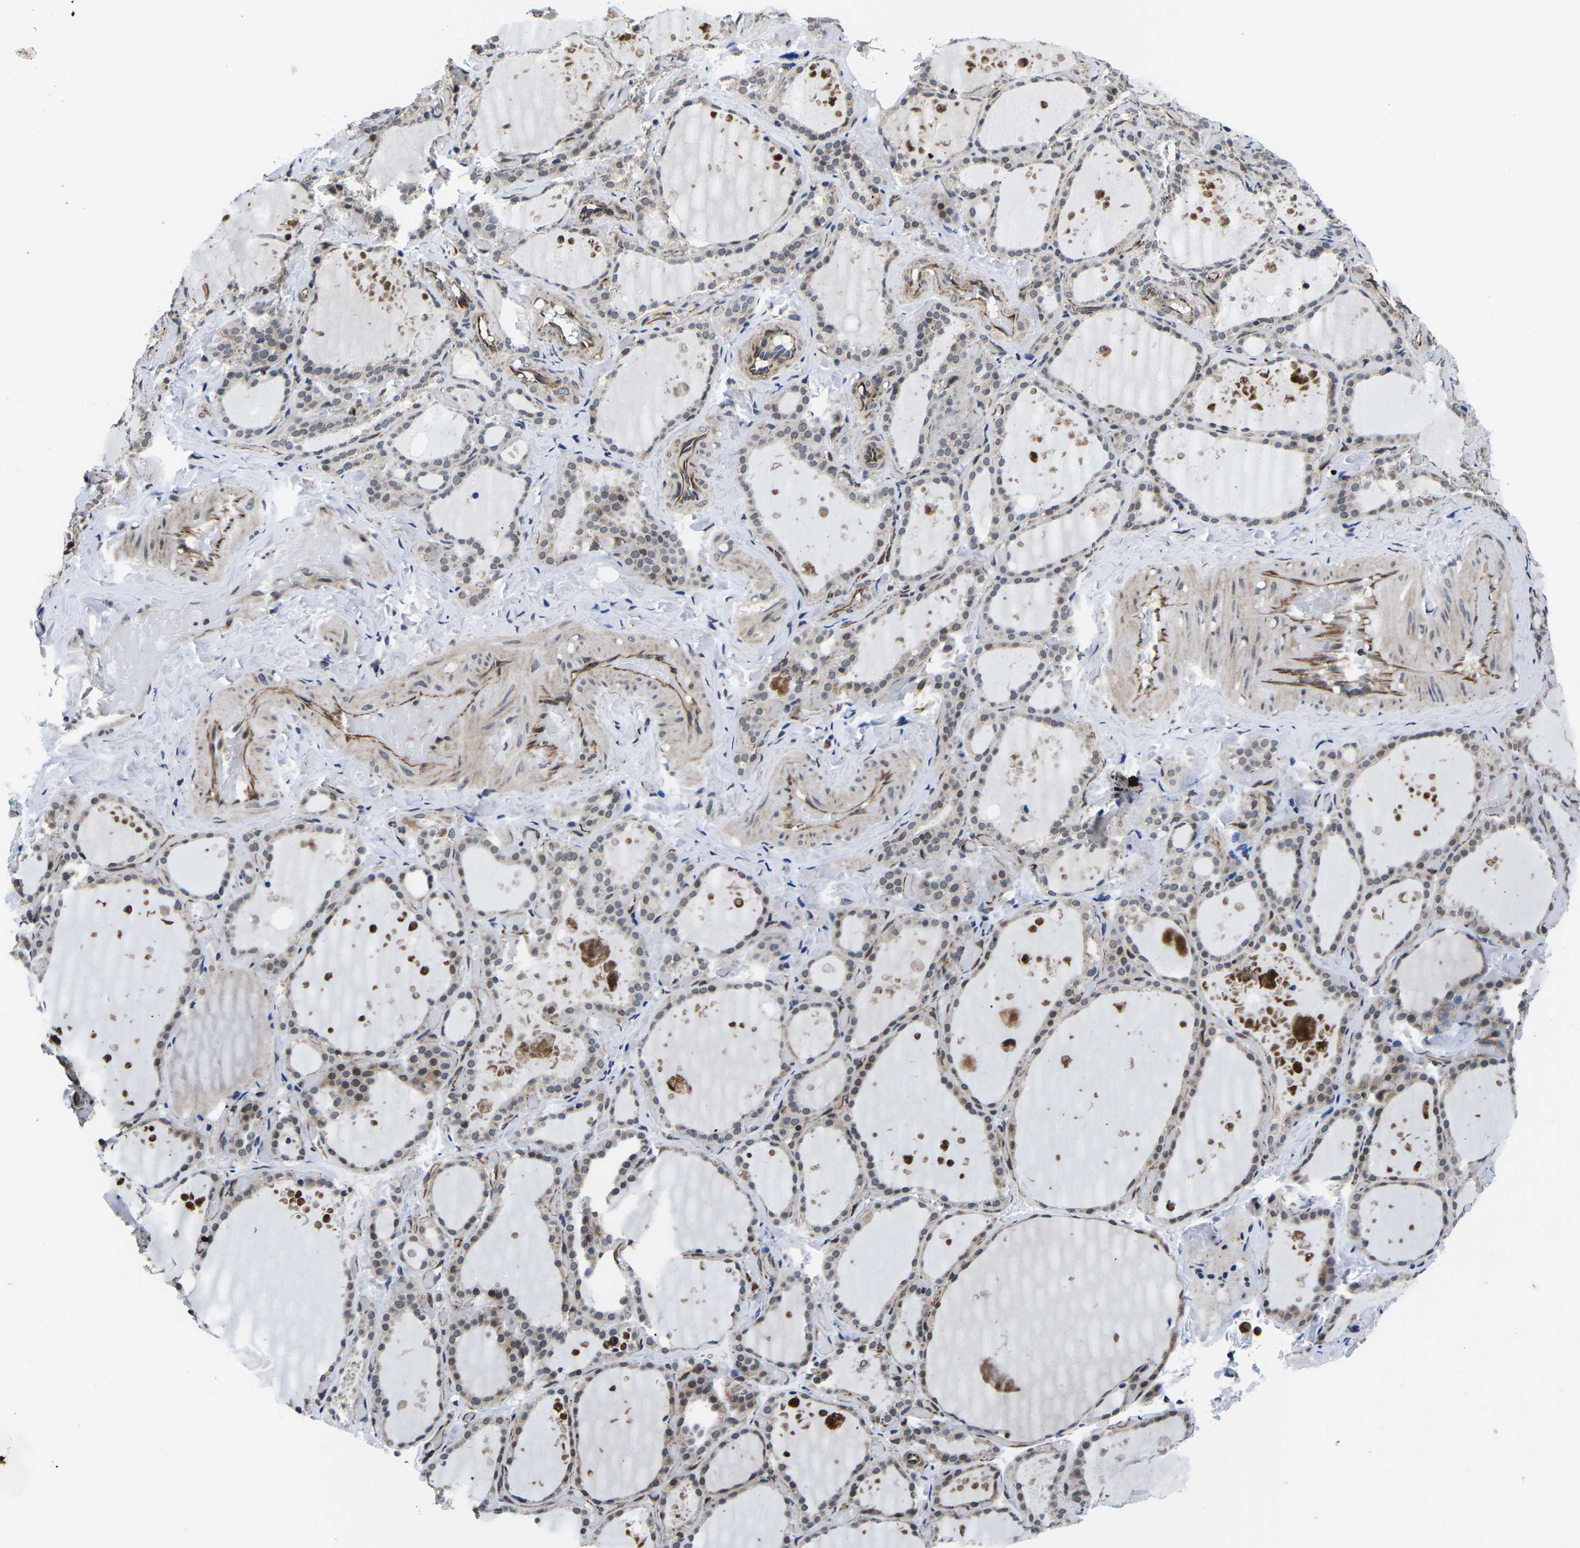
{"staining": {"intensity": "weak", "quantity": "25%-75%", "location": "cytoplasmic/membranous,nuclear"}, "tissue": "thyroid gland", "cell_type": "Glandular cells", "image_type": "normal", "snomed": [{"axis": "morphology", "description": "Normal tissue, NOS"}, {"axis": "topography", "description": "Thyroid gland"}], "caption": "A brown stain labels weak cytoplasmic/membranous,nuclear positivity of a protein in glandular cells of benign human thyroid gland.", "gene": "CCNE1", "patient": {"sex": "female", "age": 44}}